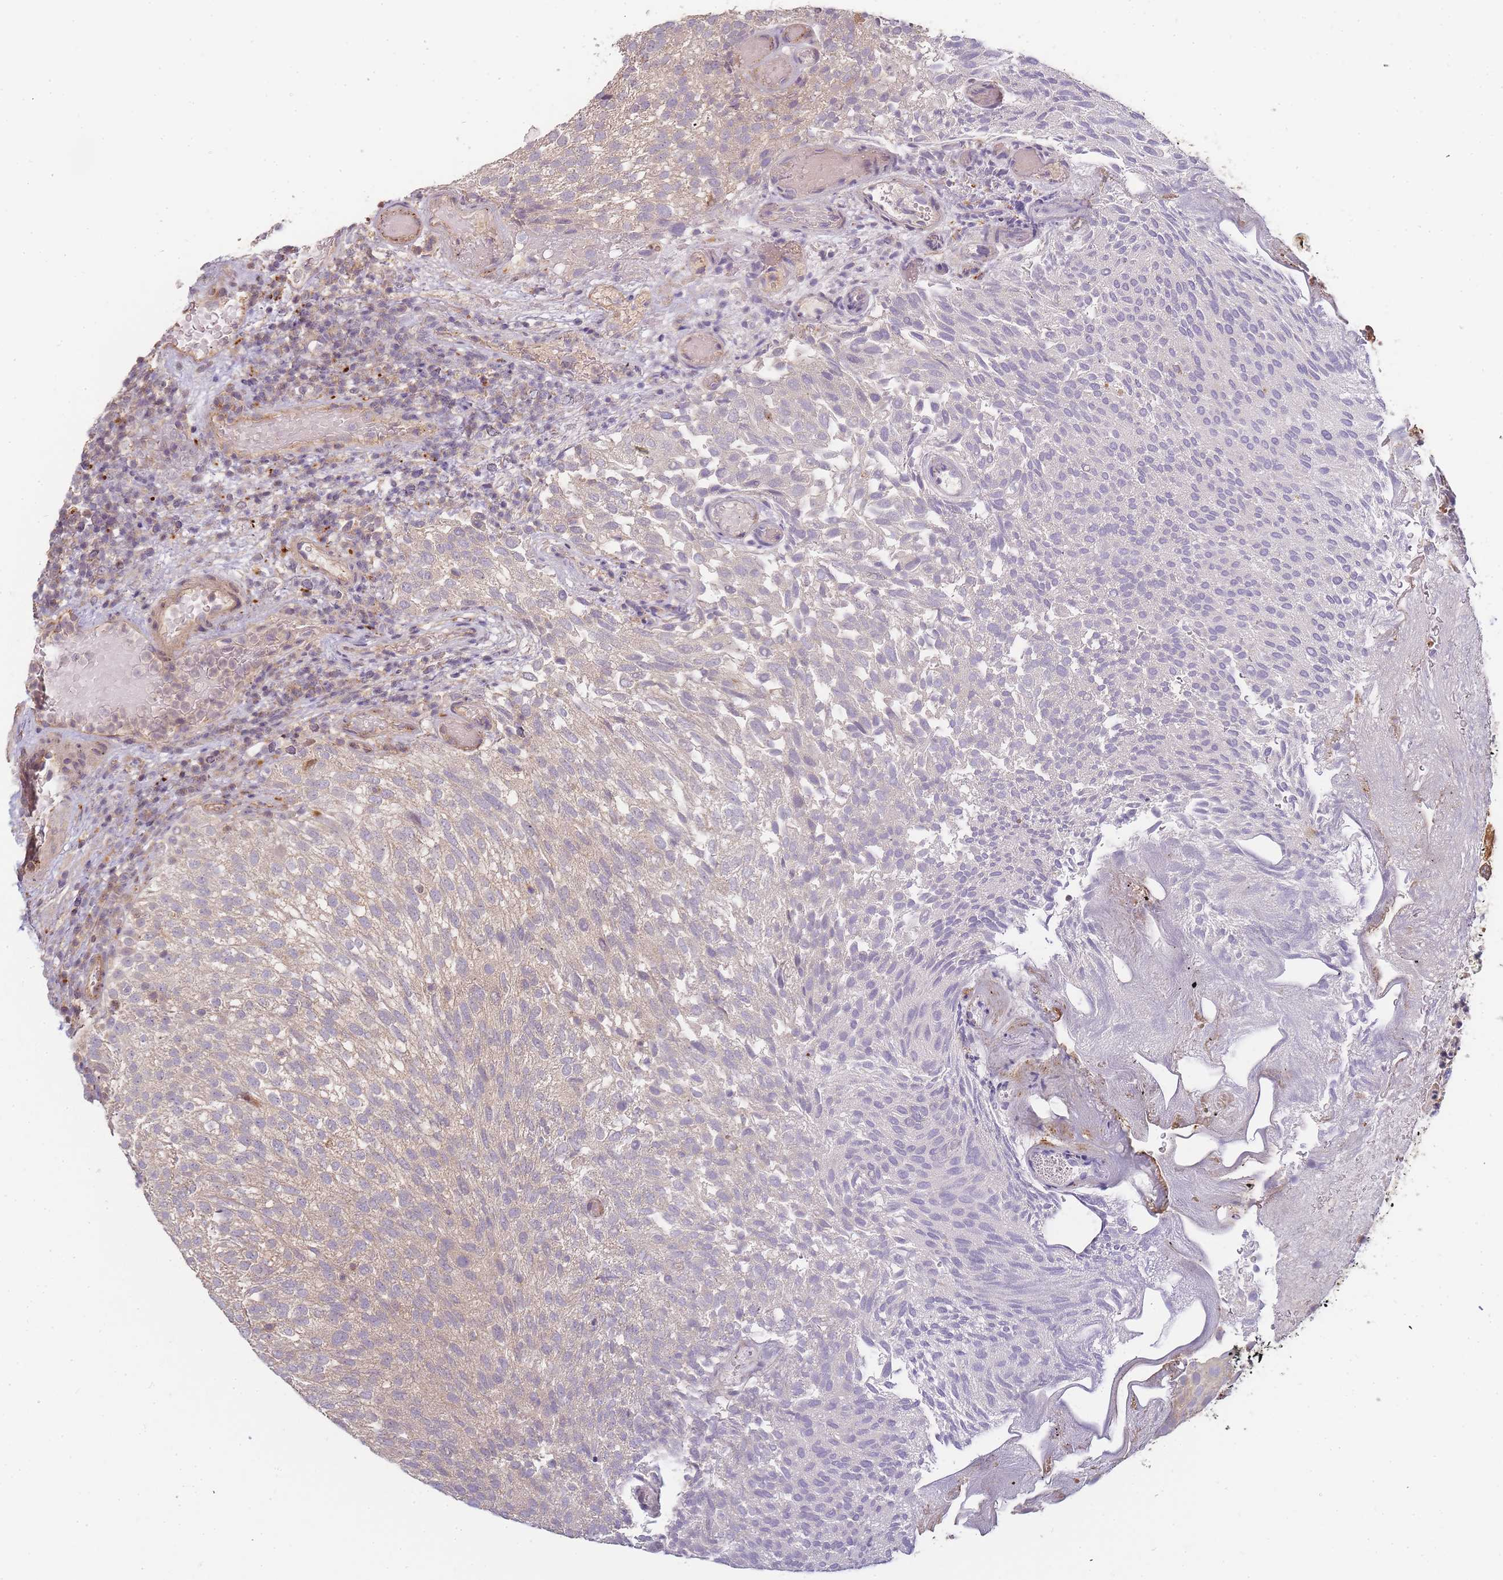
{"staining": {"intensity": "negative", "quantity": "none", "location": "none"}, "tissue": "urothelial cancer", "cell_type": "Tumor cells", "image_type": "cancer", "snomed": [{"axis": "morphology", "description": "Urothelial carcinoma, Low grade"}, {"axis": "topography", "description": "Urinary bladder"}], "caption": "Tumor cells show no significant staining in urothelial carcinoma (low-grade).", "gene": "ATG5", "patient": {"sex": "male", "age": 78}}